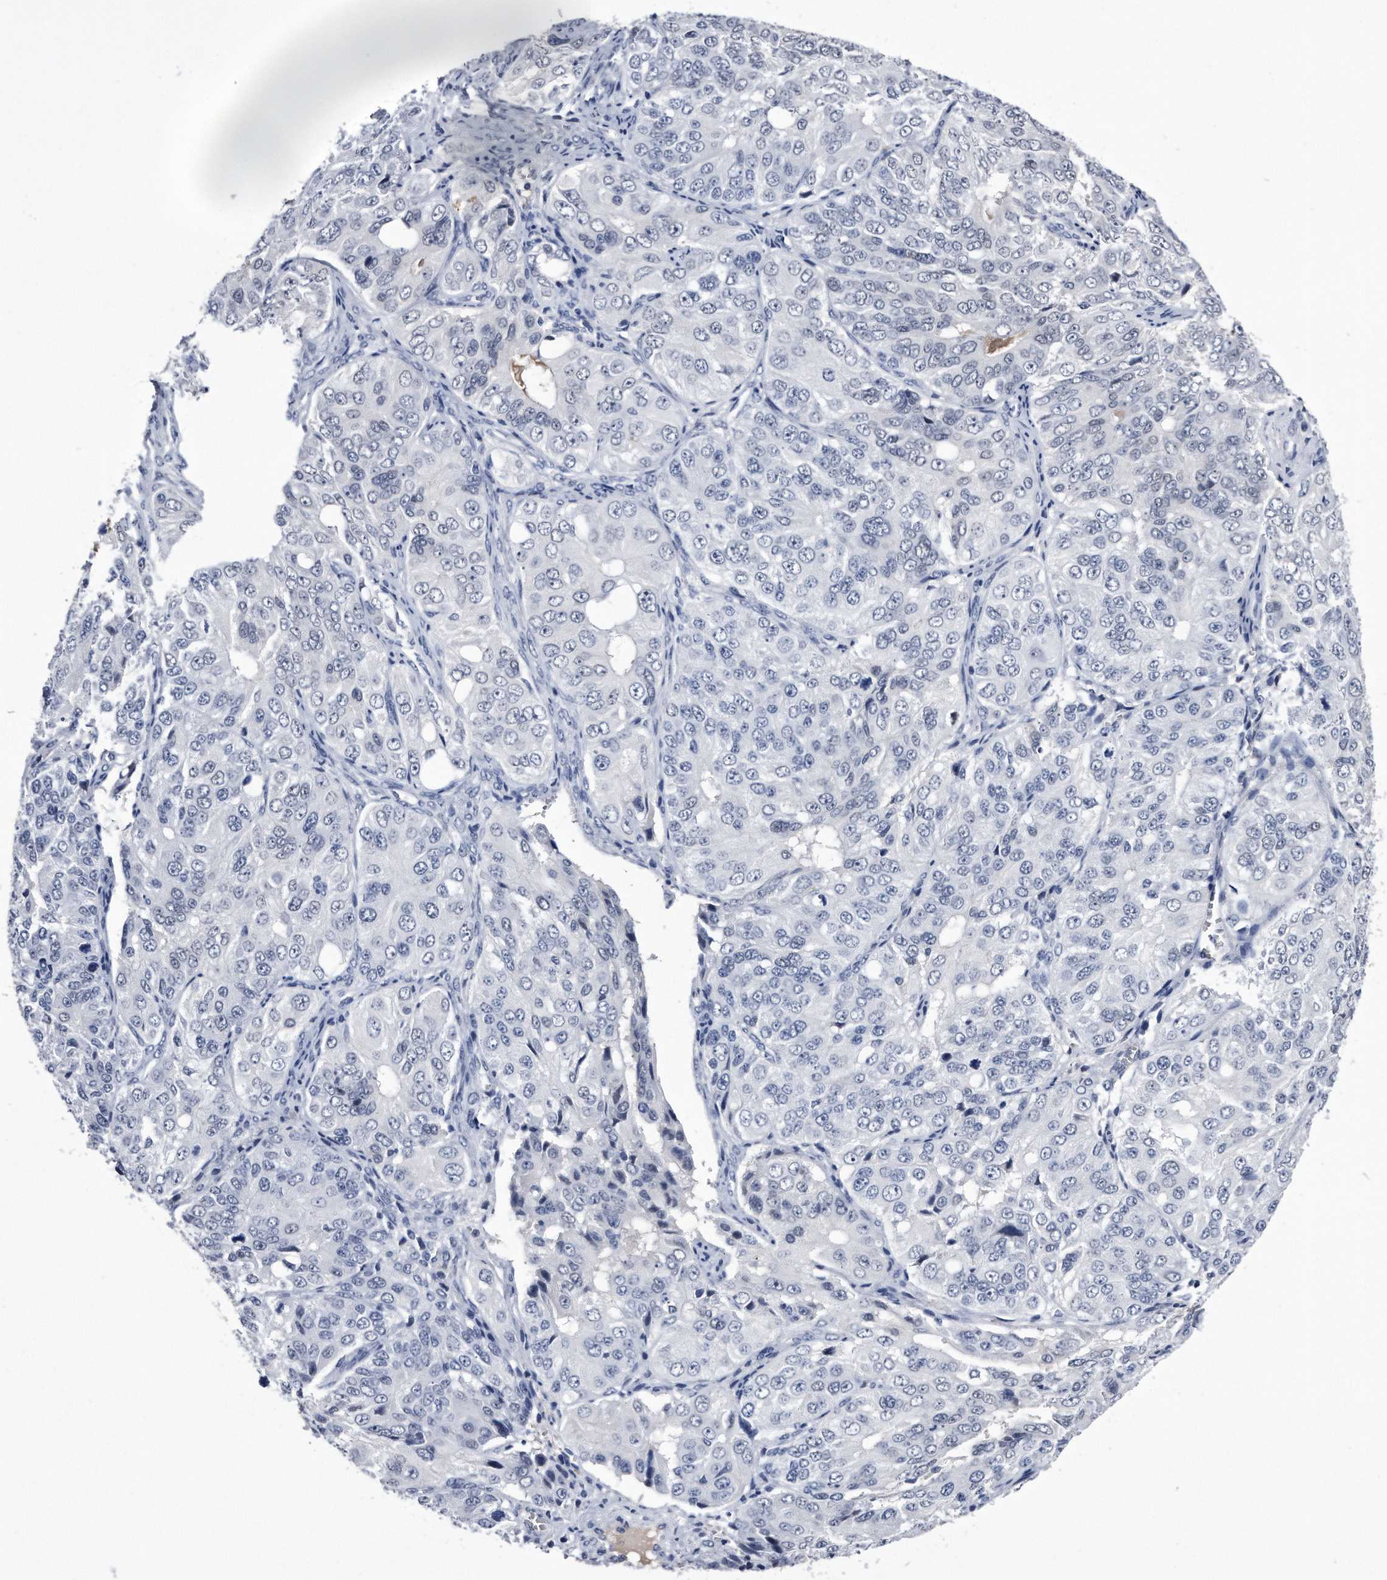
{"staining": {"intensity": "negative", "quantity": "none", "location": "none"}, "tissue": "ovarian cancer", "cell_type": "Tumor cells", "image_type": "cancer", "snomed": [{"axis": "morphology", "description": "Carcinoma, endometroid"}, {"axis": "topography", "description": "Ovary"}], "caption": "This is a histopathology image of immunohistochemistry staining of endometroid carcinoma (ovarian), which shows no positivity in tumor cells.", "gene": "KCTD8", "patient": {"sex": "female", "age": 51}}